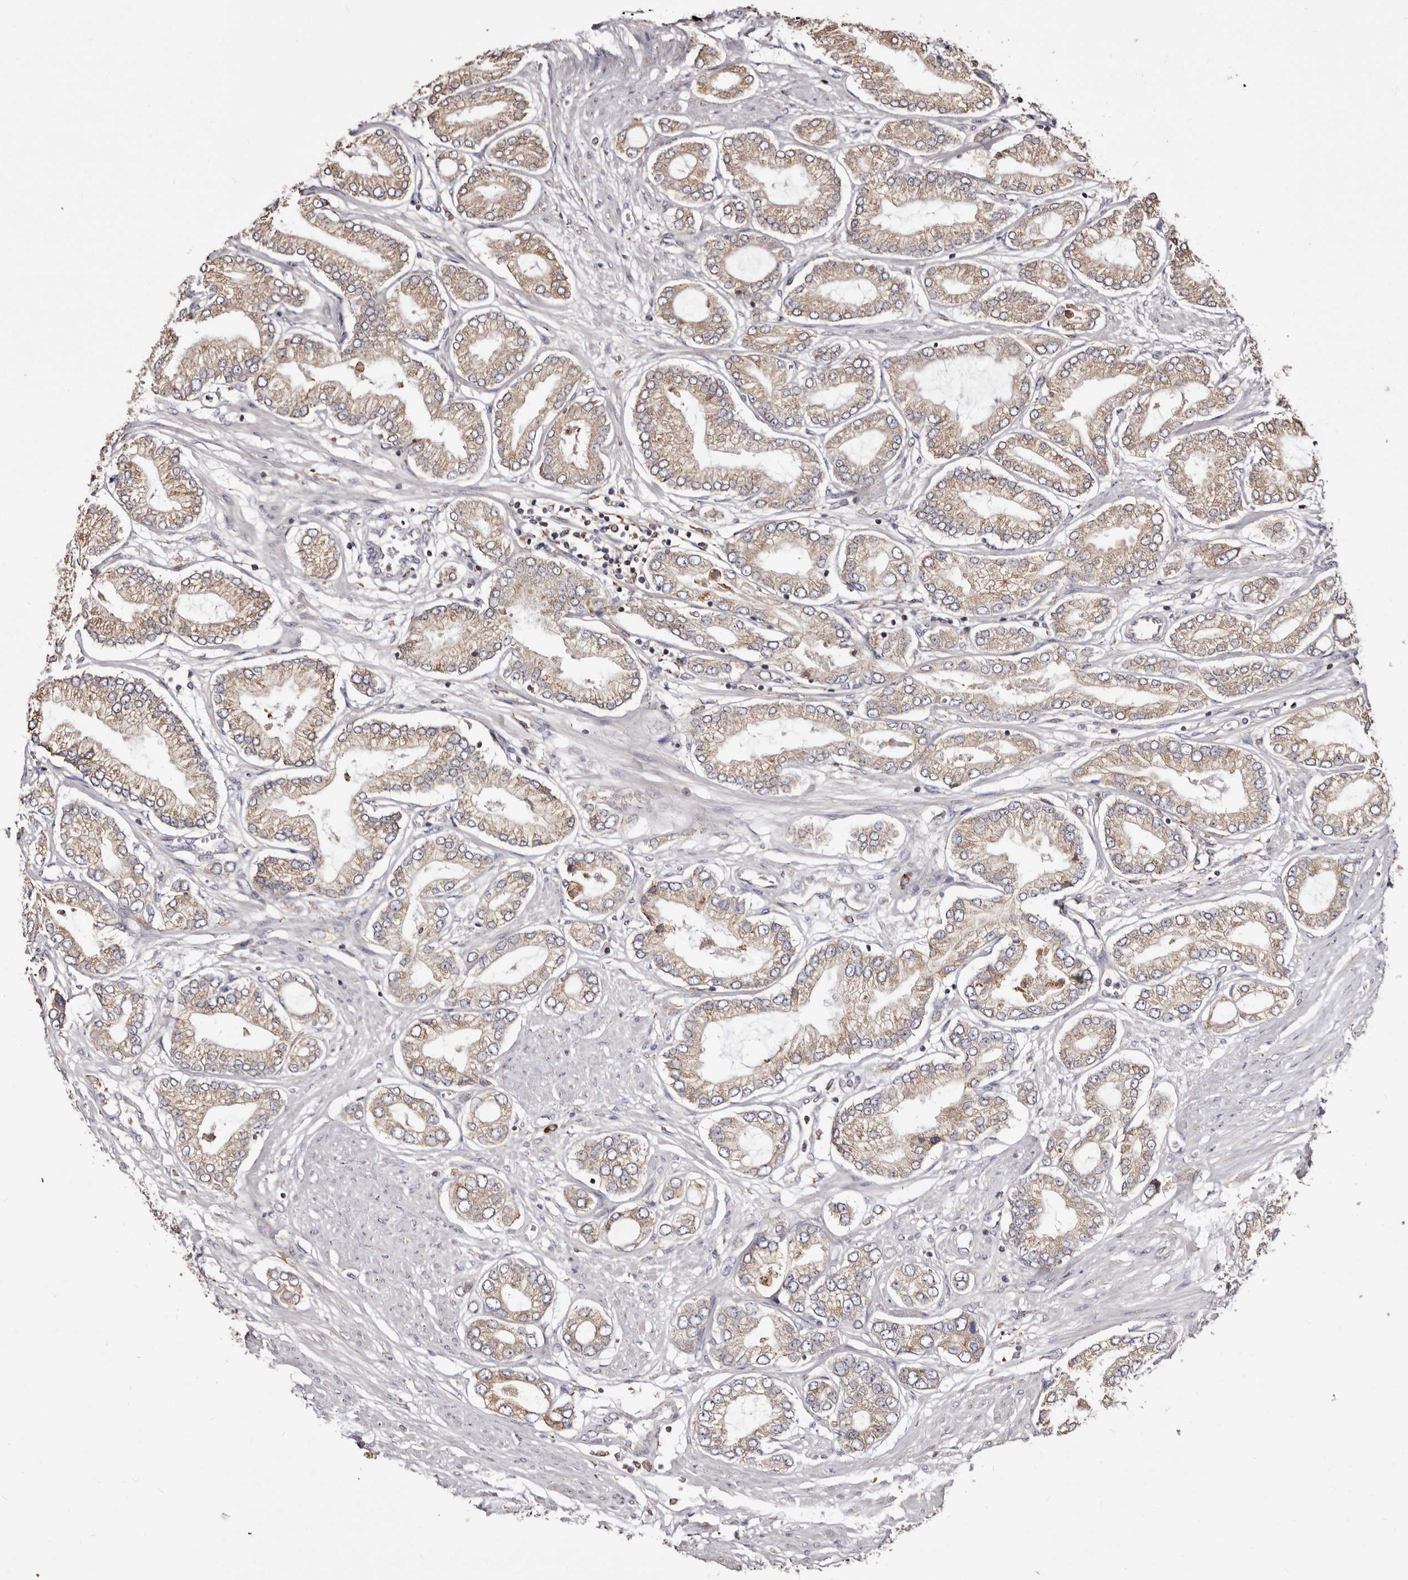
{"staining": {"intensity": "weak", "quantity": ">75%", "location": "cytoplasmic/membranous"}, "tissue": "prostate cancer", "cell_type": "Tumor cells", "image_type": "cancer", "snomed": [{"axis": "morphology", "description": "Adenocarcinoma, Low grade"}, {"axis": "topography", "description": "Prostate"}], "caption": "Immunohistochemical staining of human adenocarcinoma (low-grade) (prostate) demonstrates weak cytoplasmic/membranous protein staining in about >75% of tumor cells.", "gene": "ACBD6", "patient": {"sex": "male", "age": 63}}